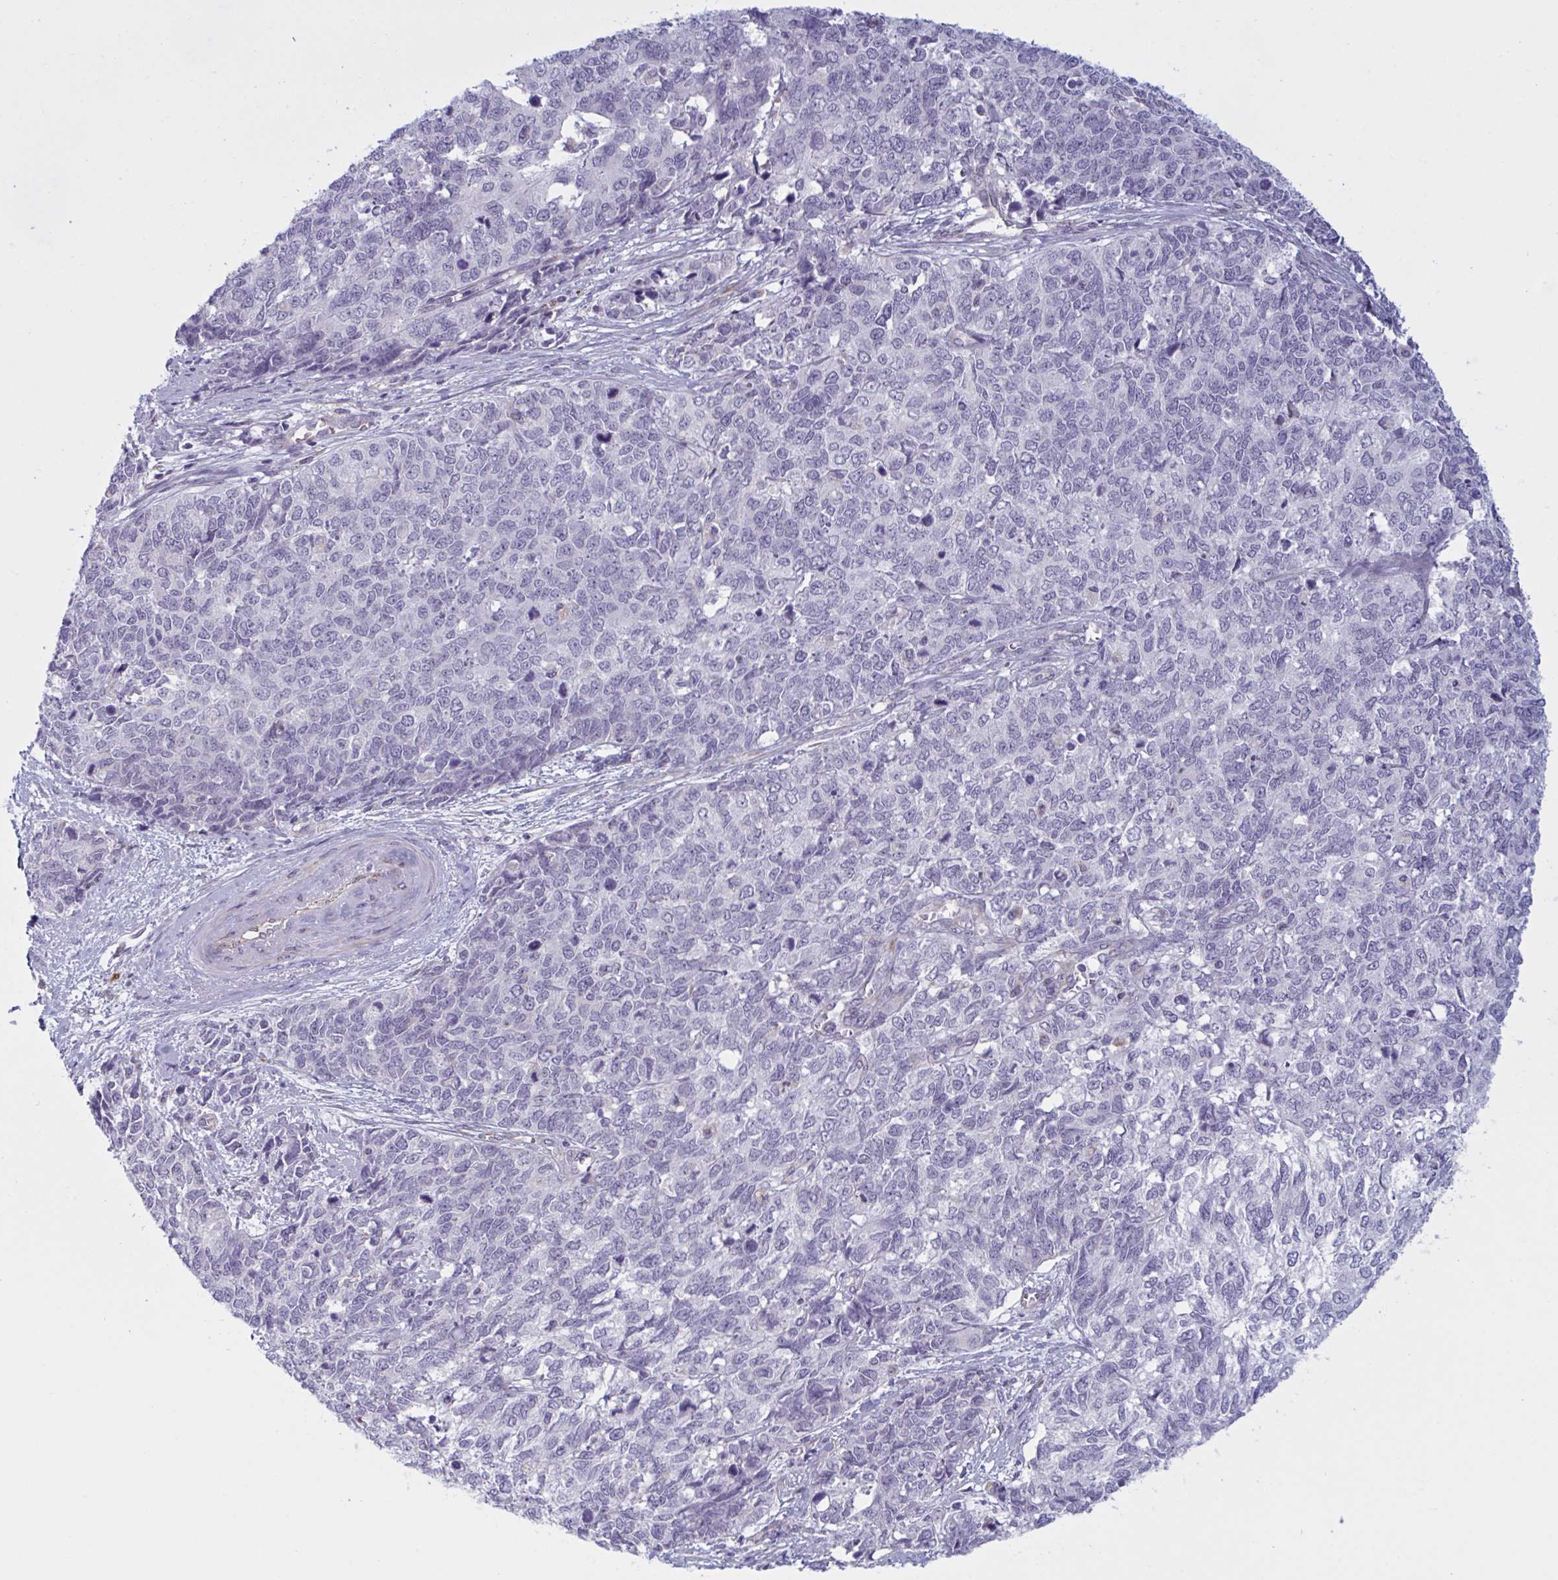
{"staining": {"intensity": "negative", "quantity": "none", "location": "none"}, "tissue": "cervical cancer", "cell_type": "Tumor cells", "image_type": "cancer", "snomed": [{"axis": "morphology", "description": "Adenocarcinoma, NOS"}, {"axis": "topography", "description": "Cervix"}], "caption": "An image of adenocarcinoma (cervical) stained for a protein demonstrates no brown staining in tumor cells.", "gene": "OR1L3", "patient": {"sex": "female", "age": 63}}